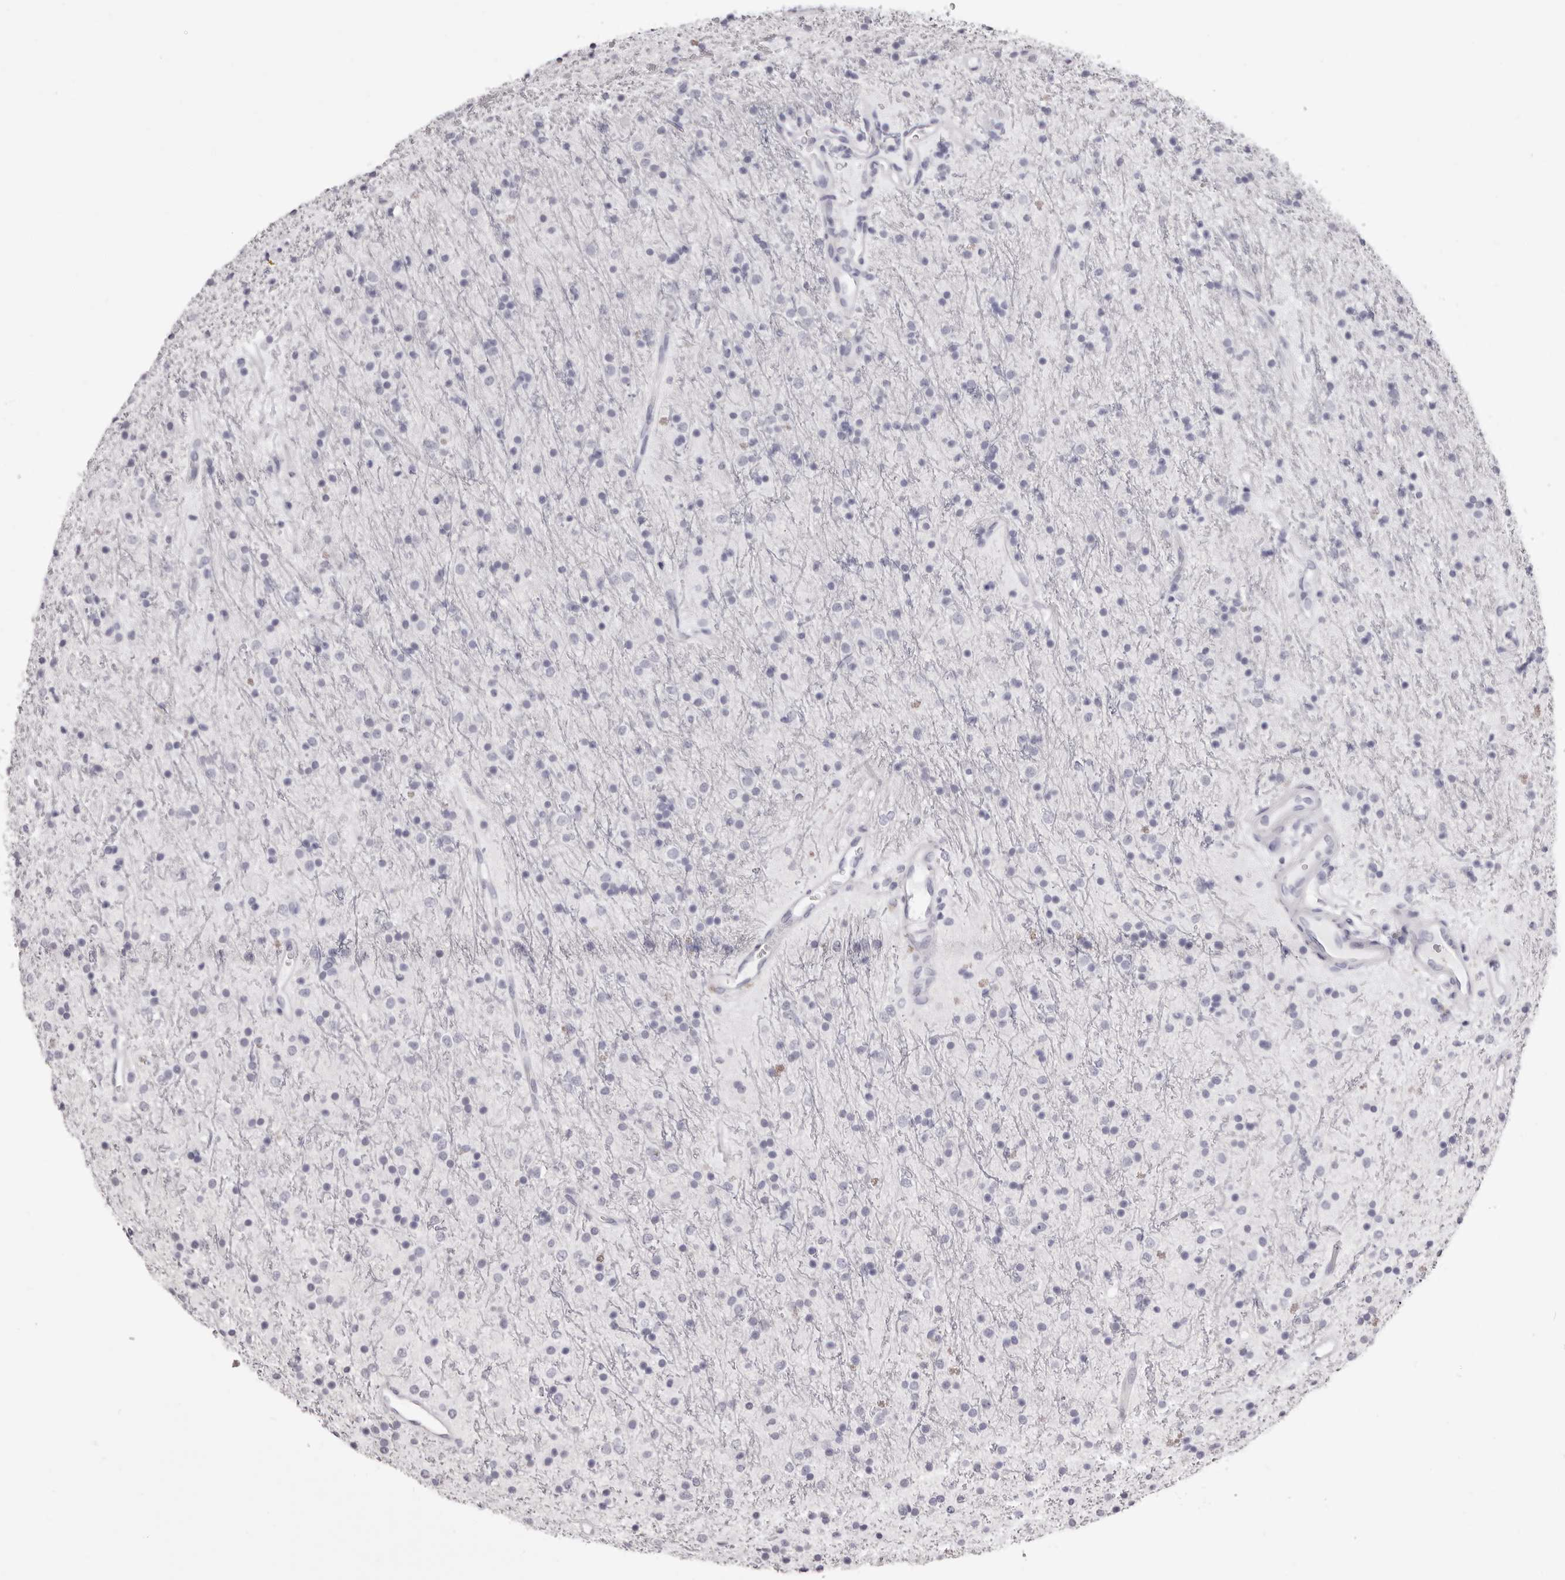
{"staining": {"intensity": "negative", "quantity": "none", "location": "none"}, "tissue": "glioma", "cell_type": "Tumor cells", "image_type": "cancer", "snomed": [{"axis": "morphology", "description": "Glioma, malignant, High grade"}, {"axis": "topography", "description": "Brain"}], "caption": "This is an immunohistochemistry photomicrograph of glioma. There is no staining in tumor cells.", "gene": "PEG10", "patient": {"sex": "male", "age": 34}}